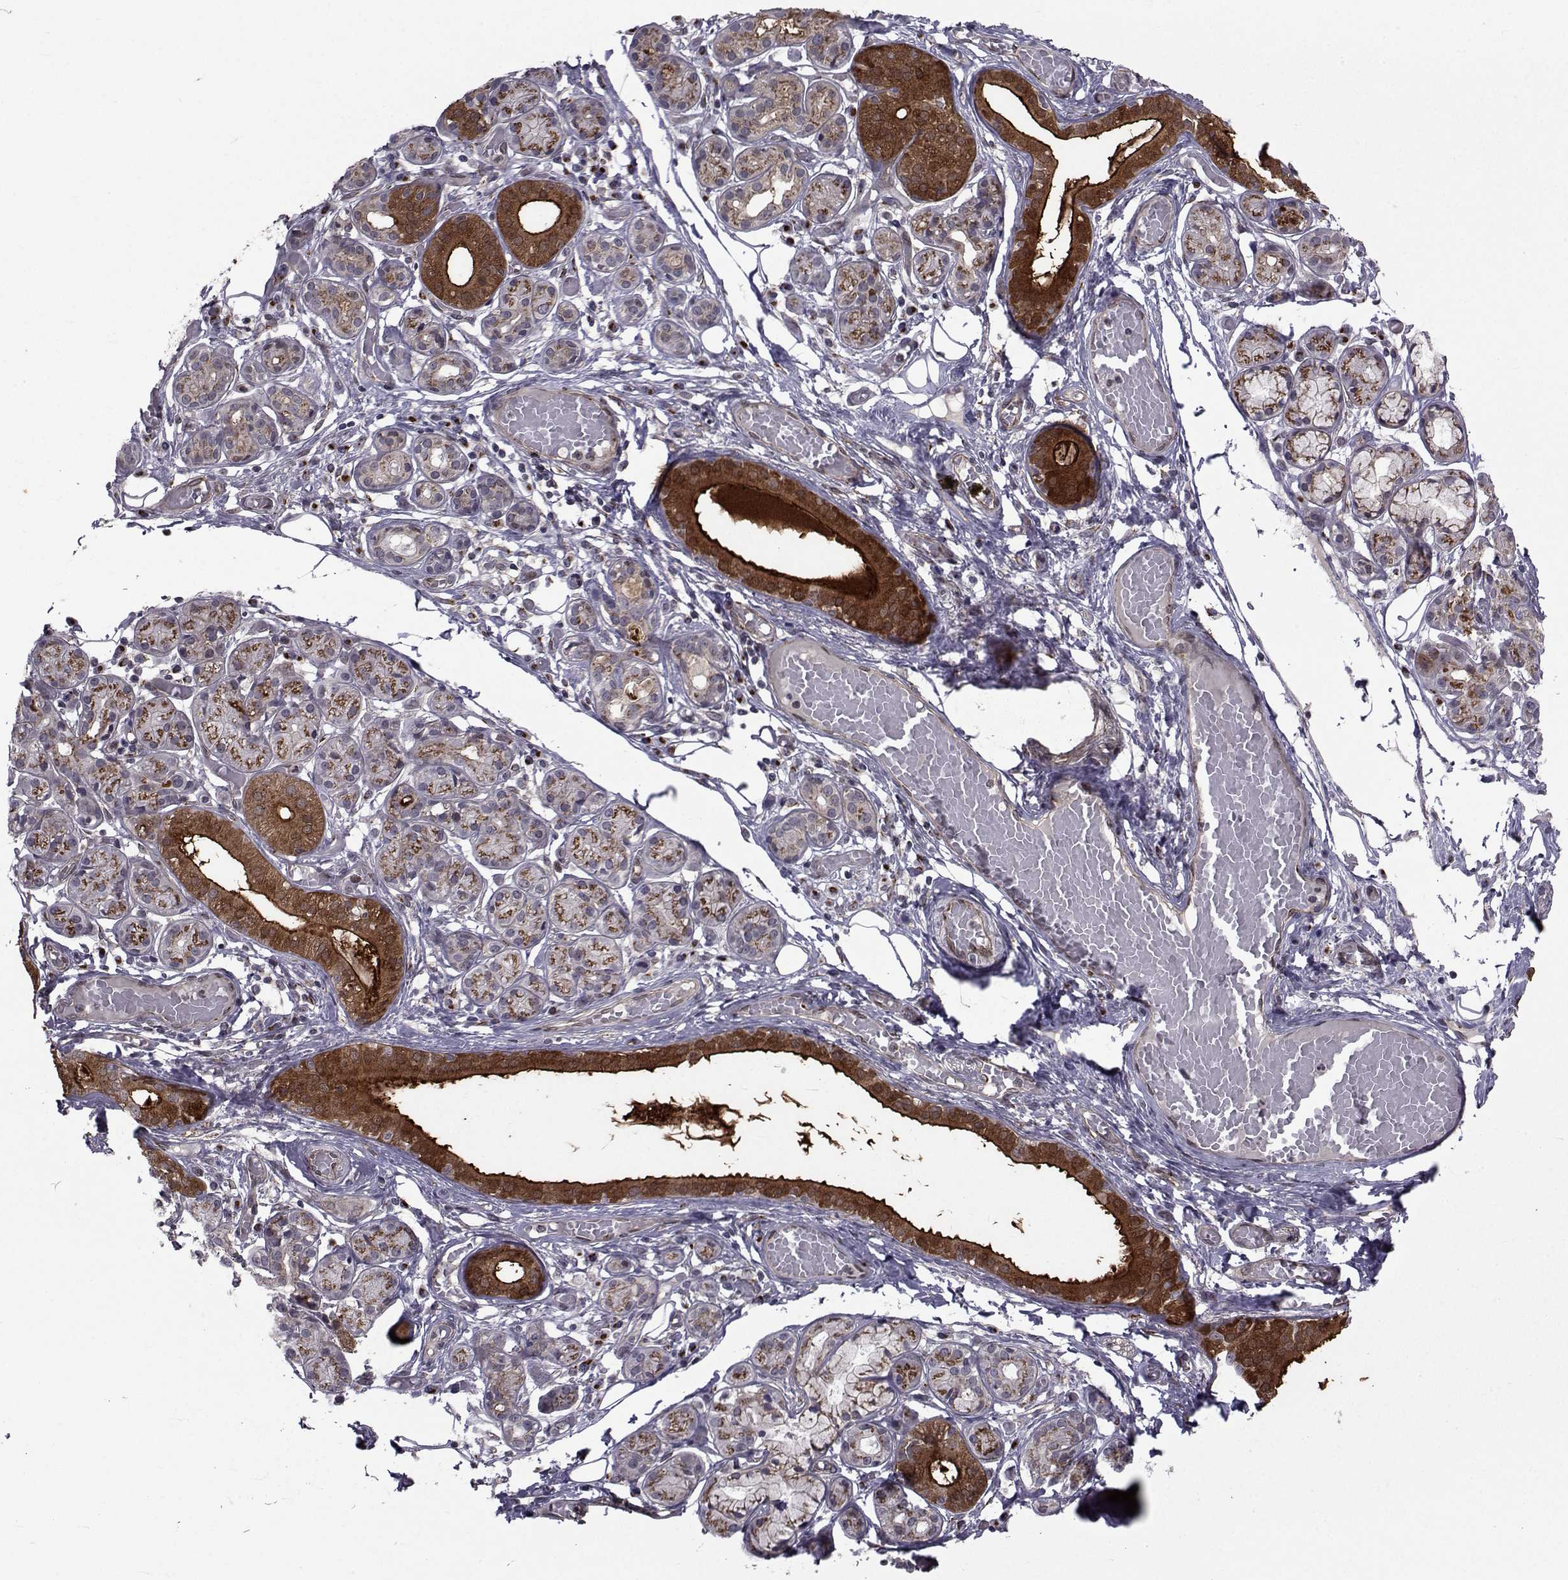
{"staining": {"intensity": "strong", "quantity": "25%-75%", "location": "cytoplasmic/membranous"}, "tissue": "salivary gland", "cell_type": "Glandular cells", "image_type": "normal", "snomed": [{"axis": "morphology", "description": "Normal tissue, NOS"}, {"axis": "topography", "description": "Salivary gland"}, {"axis": "topography", "description": "Peripheral nerve tissue"}], "caption": "Human salivary gland stained with a brown dye displays strong cytoplasmic/membranous positive positivity in approximately 25%-75% of glandular cells.", "gene": "ATP6V1C2", "patient": {"sex": "male", "age": 71}}